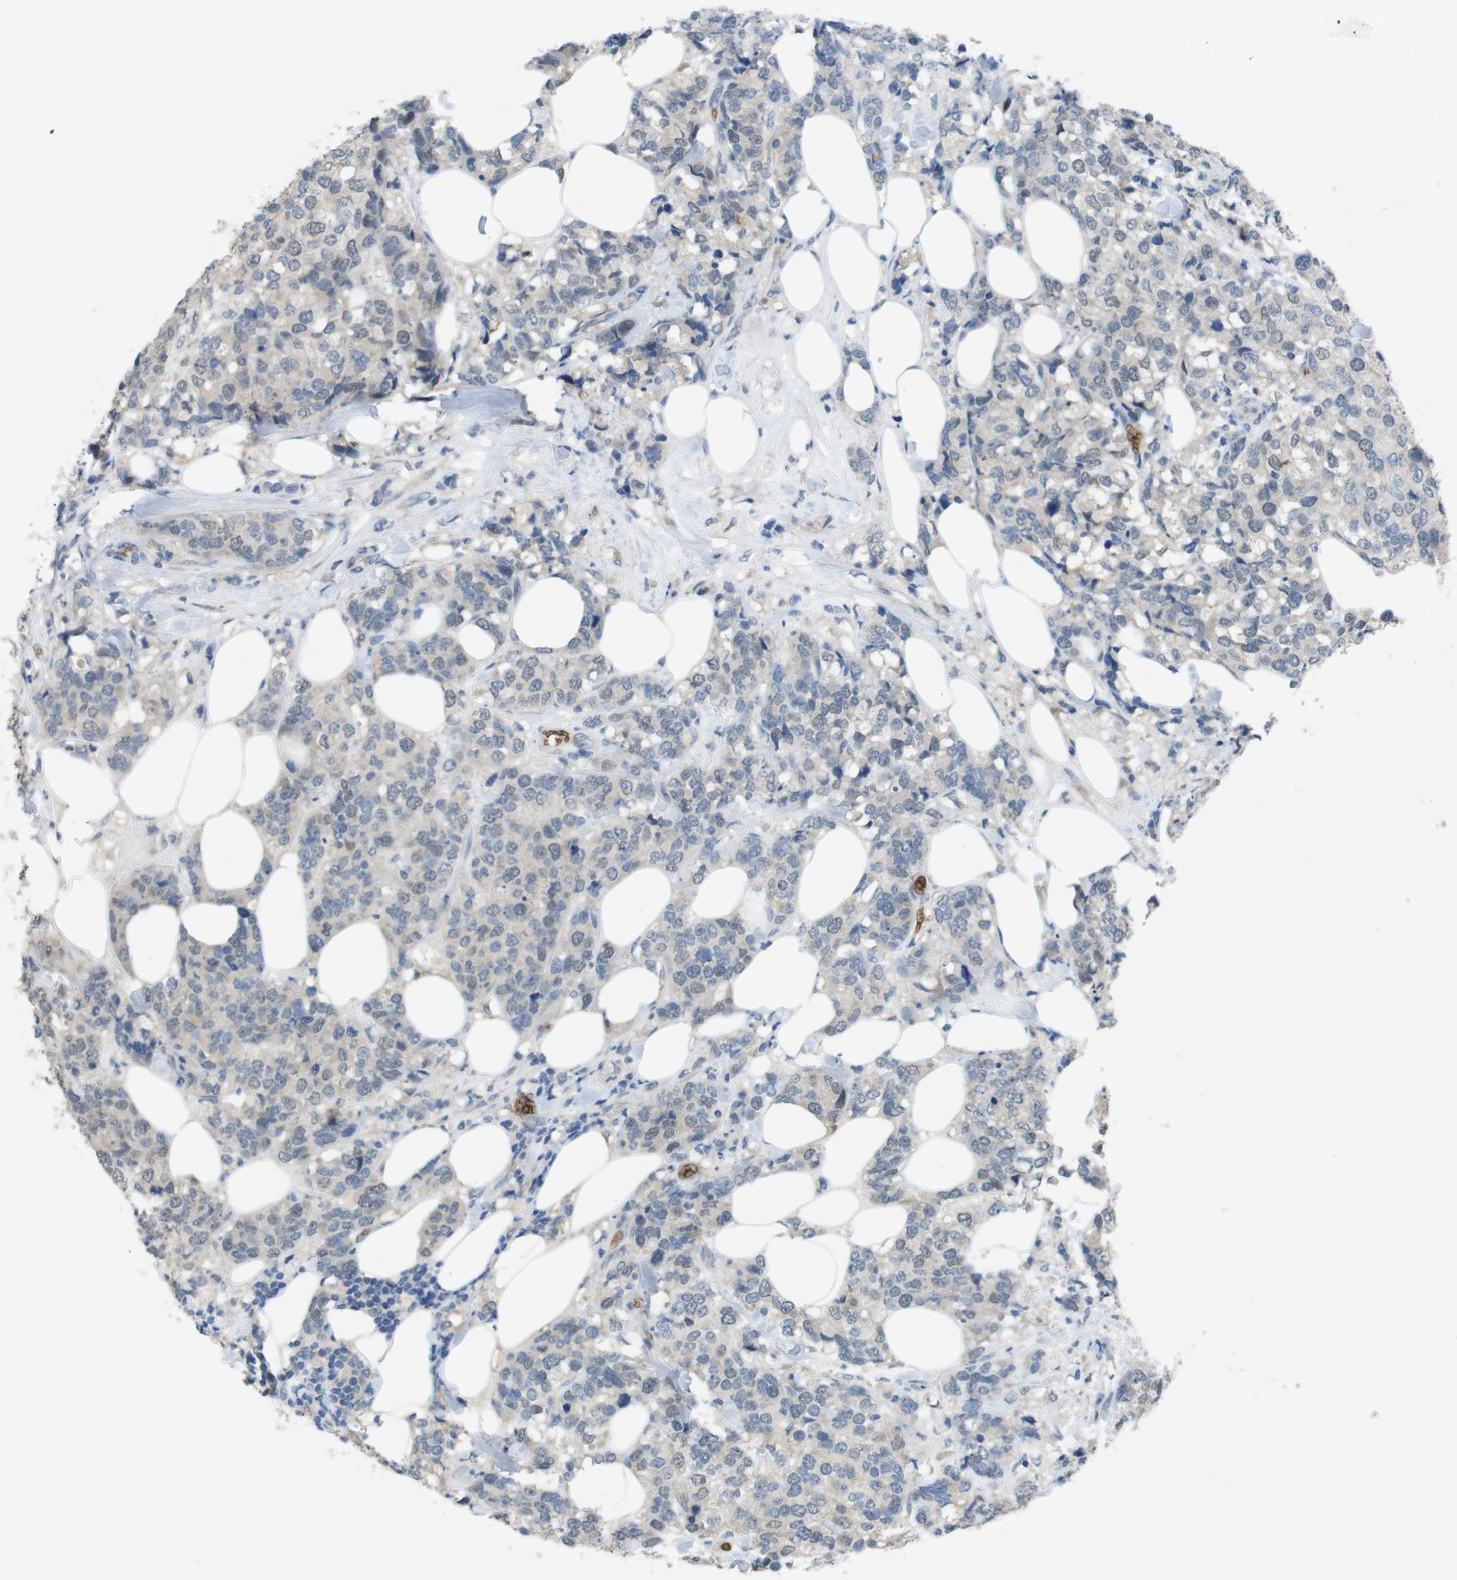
{"staining": {"intensity": "weak", "quantity": "25%-75%", "location": "cytoplasmic/membranous"}, "tissue": "breast cancer", "cell_type": "Tumor cells", "image_type": "cancer", "snomed": [{"axis": "morphology", "description": "Lobular carcinoma"}, {"axis": "topography", "description": "Breast"}], "caption": "The photomicrograph reveals immunohistochemical staining of breast cancer. There is weak cytoplasmic/membranous positivity is present in approximately 25%-75% of tumor cells.", "gene": "GYPA", "patient": {"sex": "female", "age": 59}}